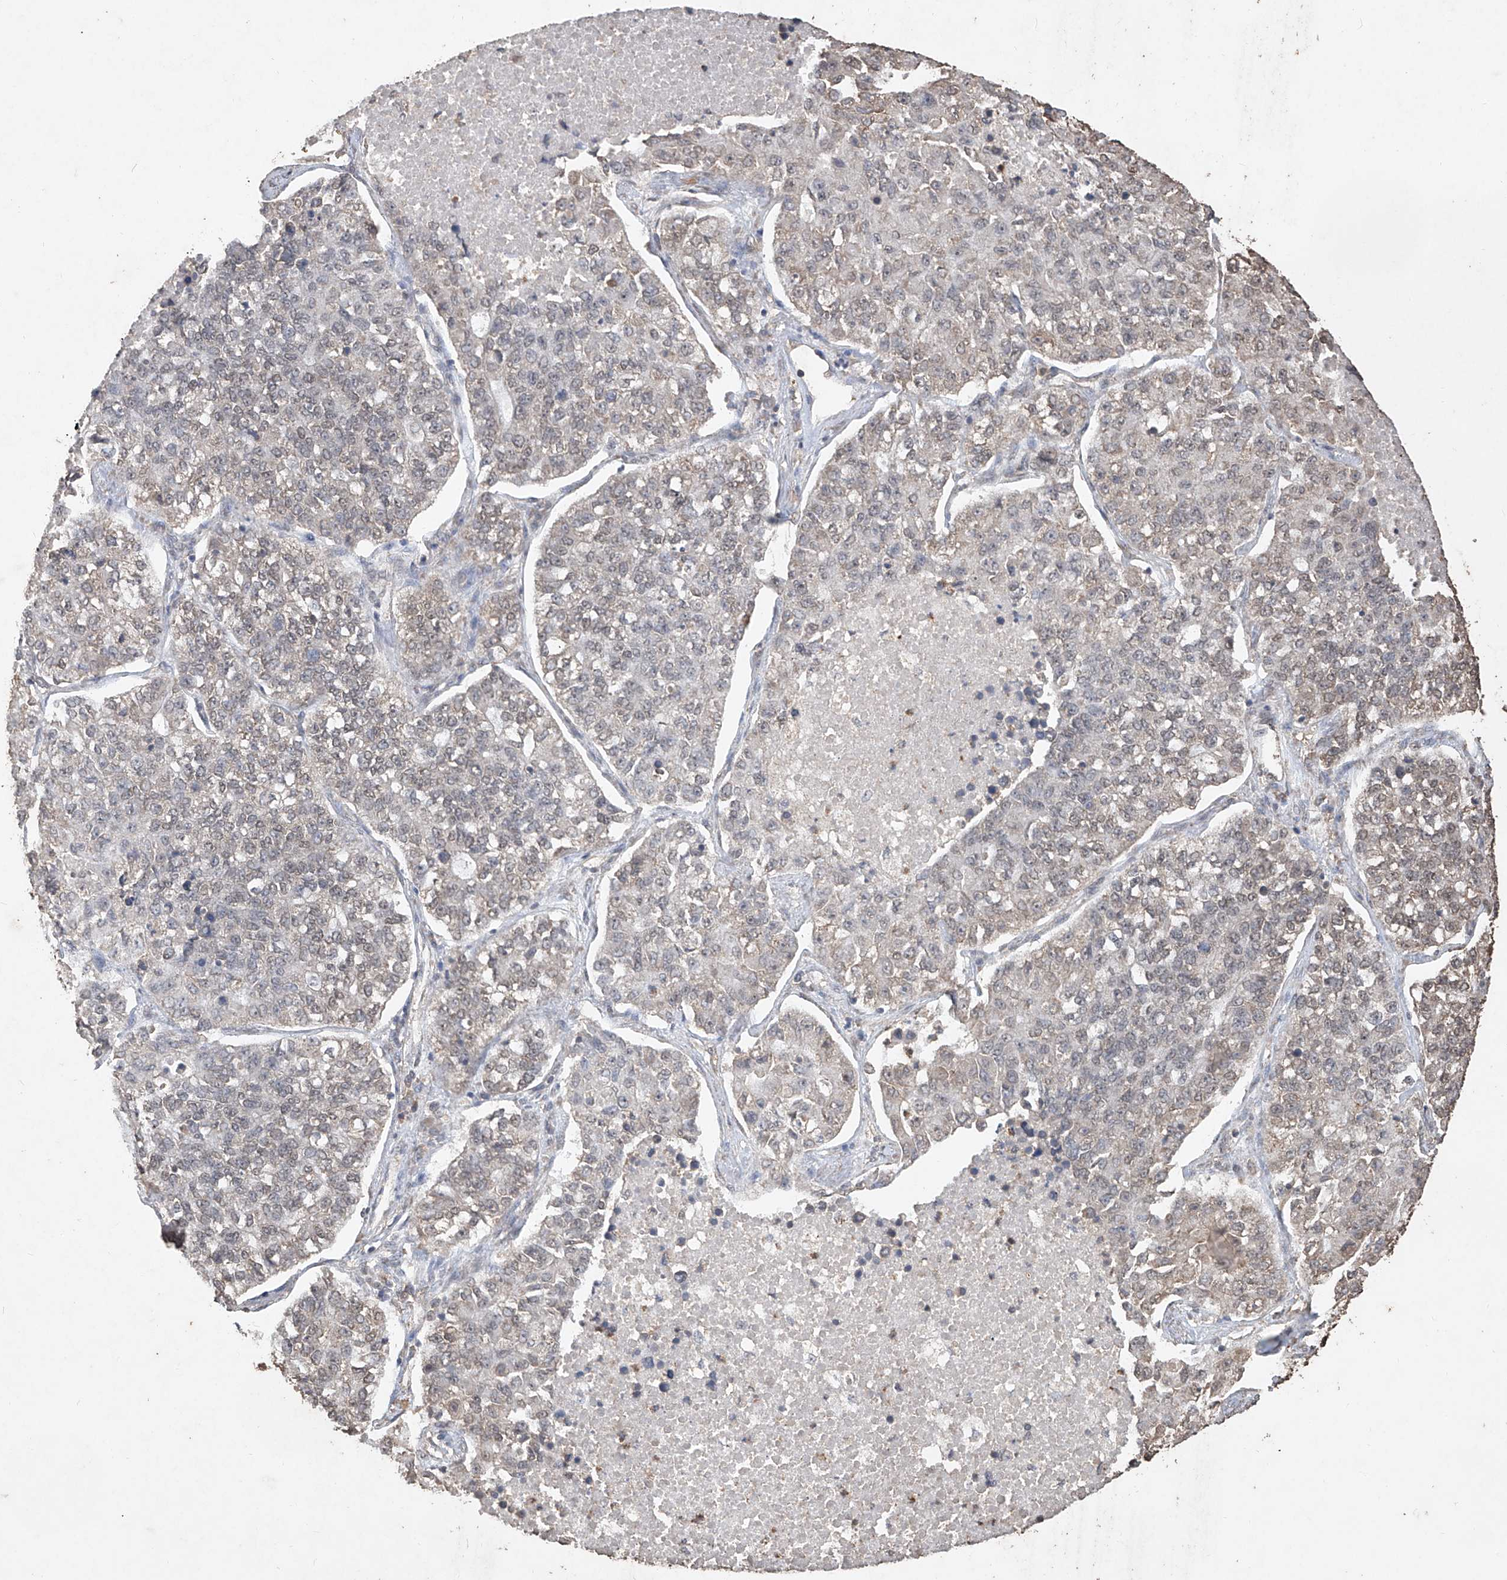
{"staining": {"intensity": "weak", "quantity": "<25%", "location": "cytoplasmic/membranous"}, "tissue": "lung cancer", "cell_type": "Tumor cells", "image_type": "cancer", "snomed": [{"axis": "morphology", "description": "Adenocarcinoma, NOS"}, {"axis": "topography", "description": "Lung"}], "caption": "Immunohistochemistry histopathology image of neoplastic tissue: human lung adenocarcinoma stained with DAB (3,3'-diaminobenzidine) reveals no significant protein staining in tumor cells.", "gene": "ELOVL1", "patient": {"sex": "male", "age": 49}}